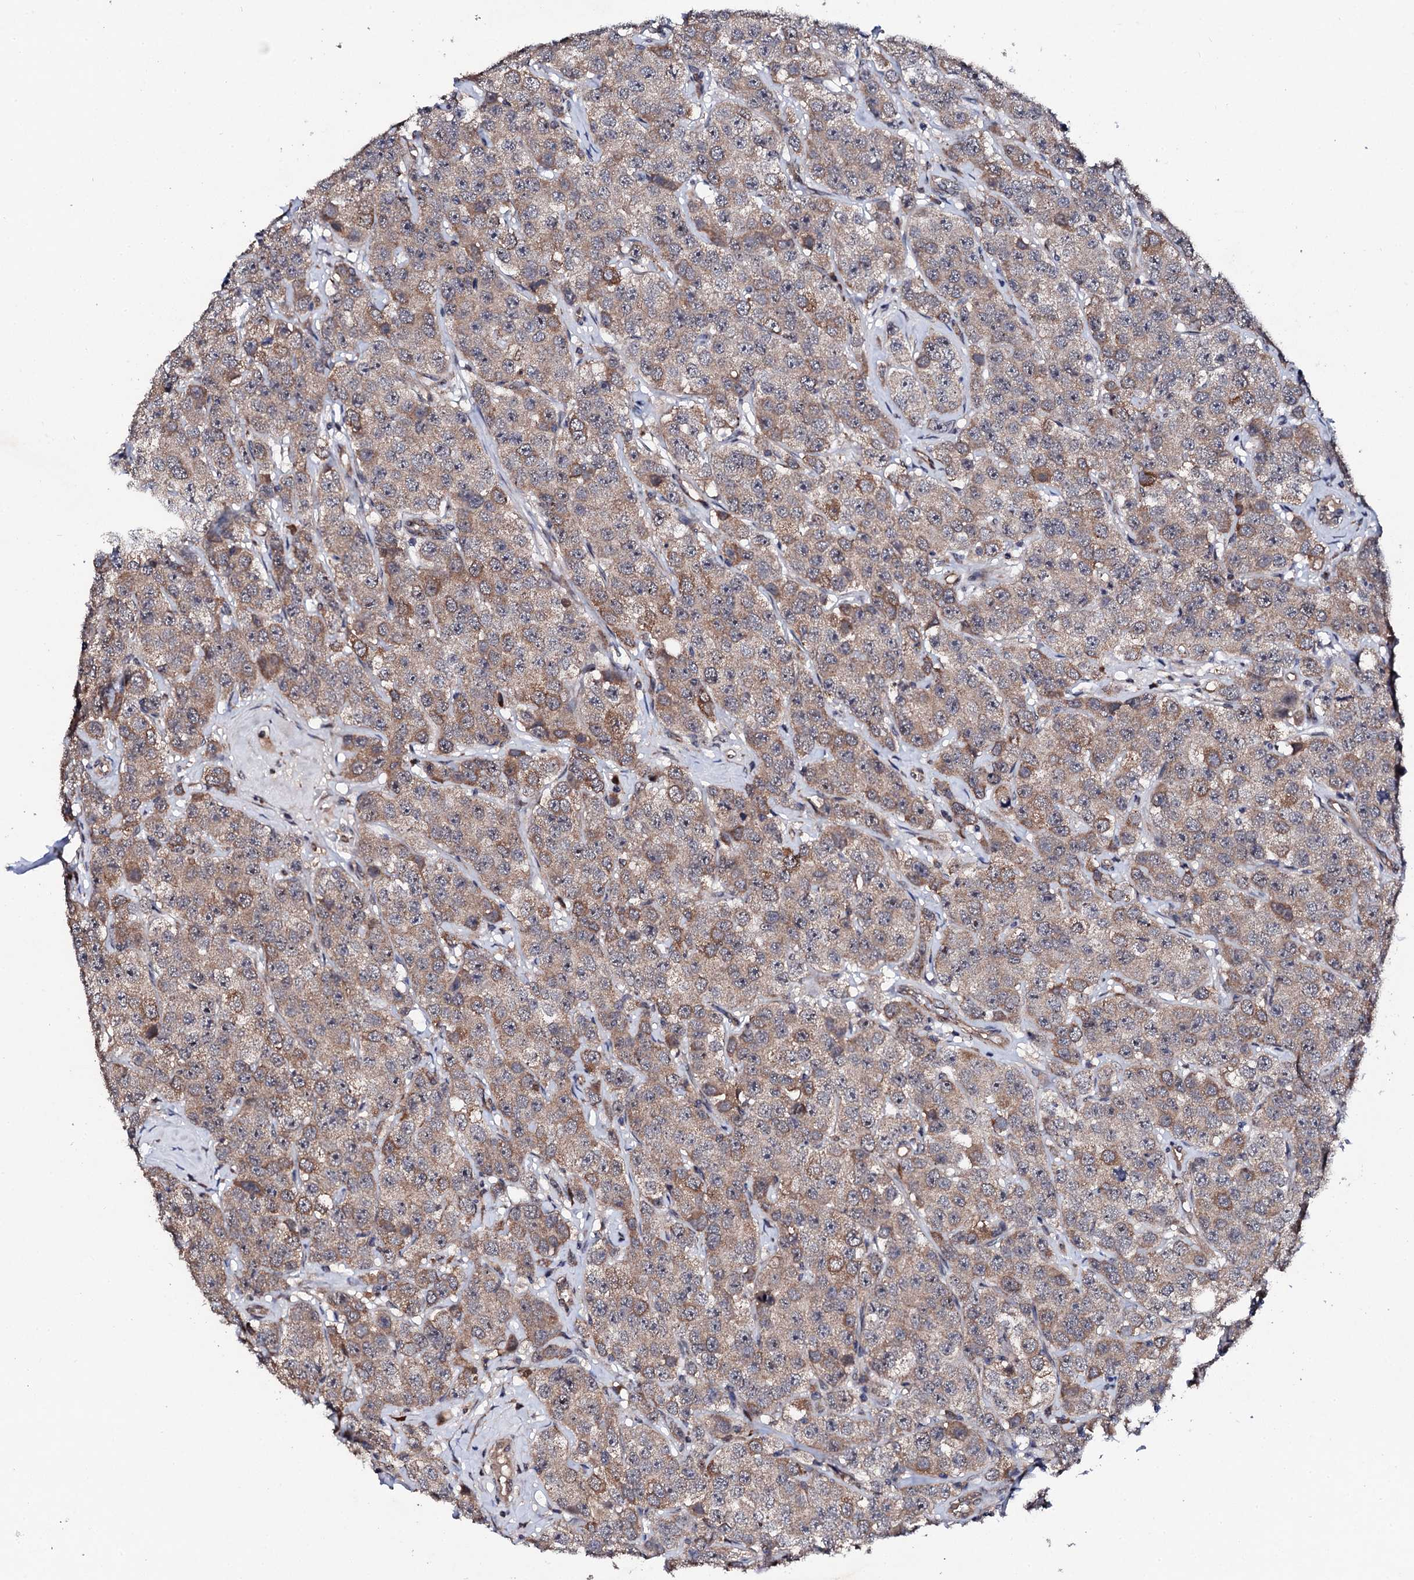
{"staining": {"intensity": "moderate", "quantity": "<25%", "location": "cytoplasmic/membranous"}, "tissue": "testis cancer", "cell_type": "Tumor cells", "image_type": "cancer", "snomed": [{"axis": "morphology", "description": "Seminoma, NOS"}, {"axis": "topography", "description": "Testis"}], "caption": "Testis seminoma stained with a brown dye demonstrates moderate cytoplasmic/membranous positive positivity in about <25% of tumor cells.", "gene": "IP6K1", "patient": {"sex": "male", "age": 28}}